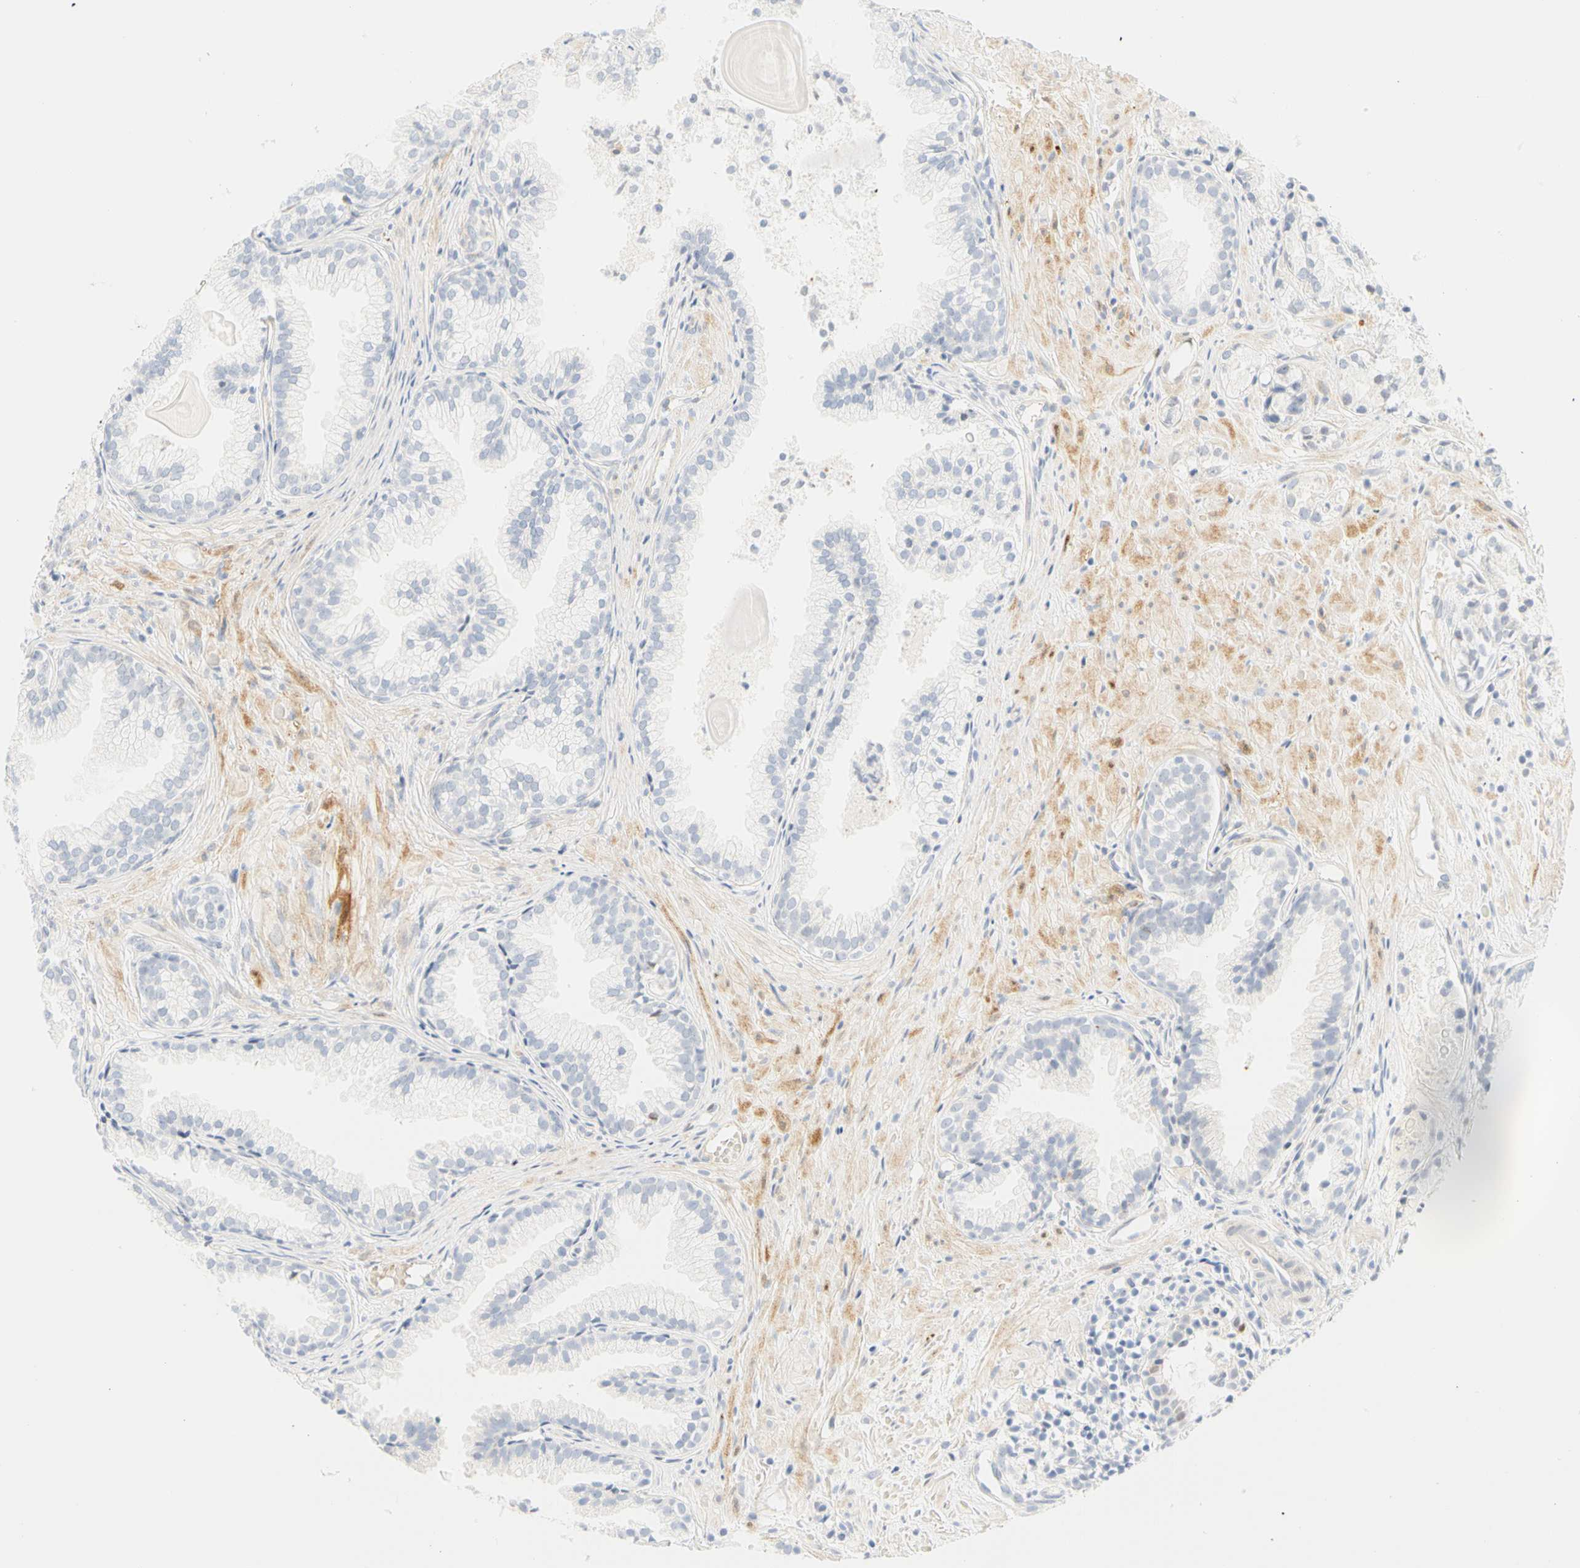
{"staining": {"intensity": "negative", "quantity": "none", "location": "none"}, "tissue": "prostate cancer", "cell_type": "Tumor cells", "image_type": "cancer", "snomed": [{"axis": "morphology", "description": "Adenocarcinoma, Low grade"}, {"axis": "topography", "description": "Prostate"}], "caption": "Immunohistochemical staining of human prostate cancer (adenocarcinoma (low-grade)) exhibits no significant positivity in tumor cells.", "gene": "SELENBP1", "patient": {"sex": "male", "age": 72}}